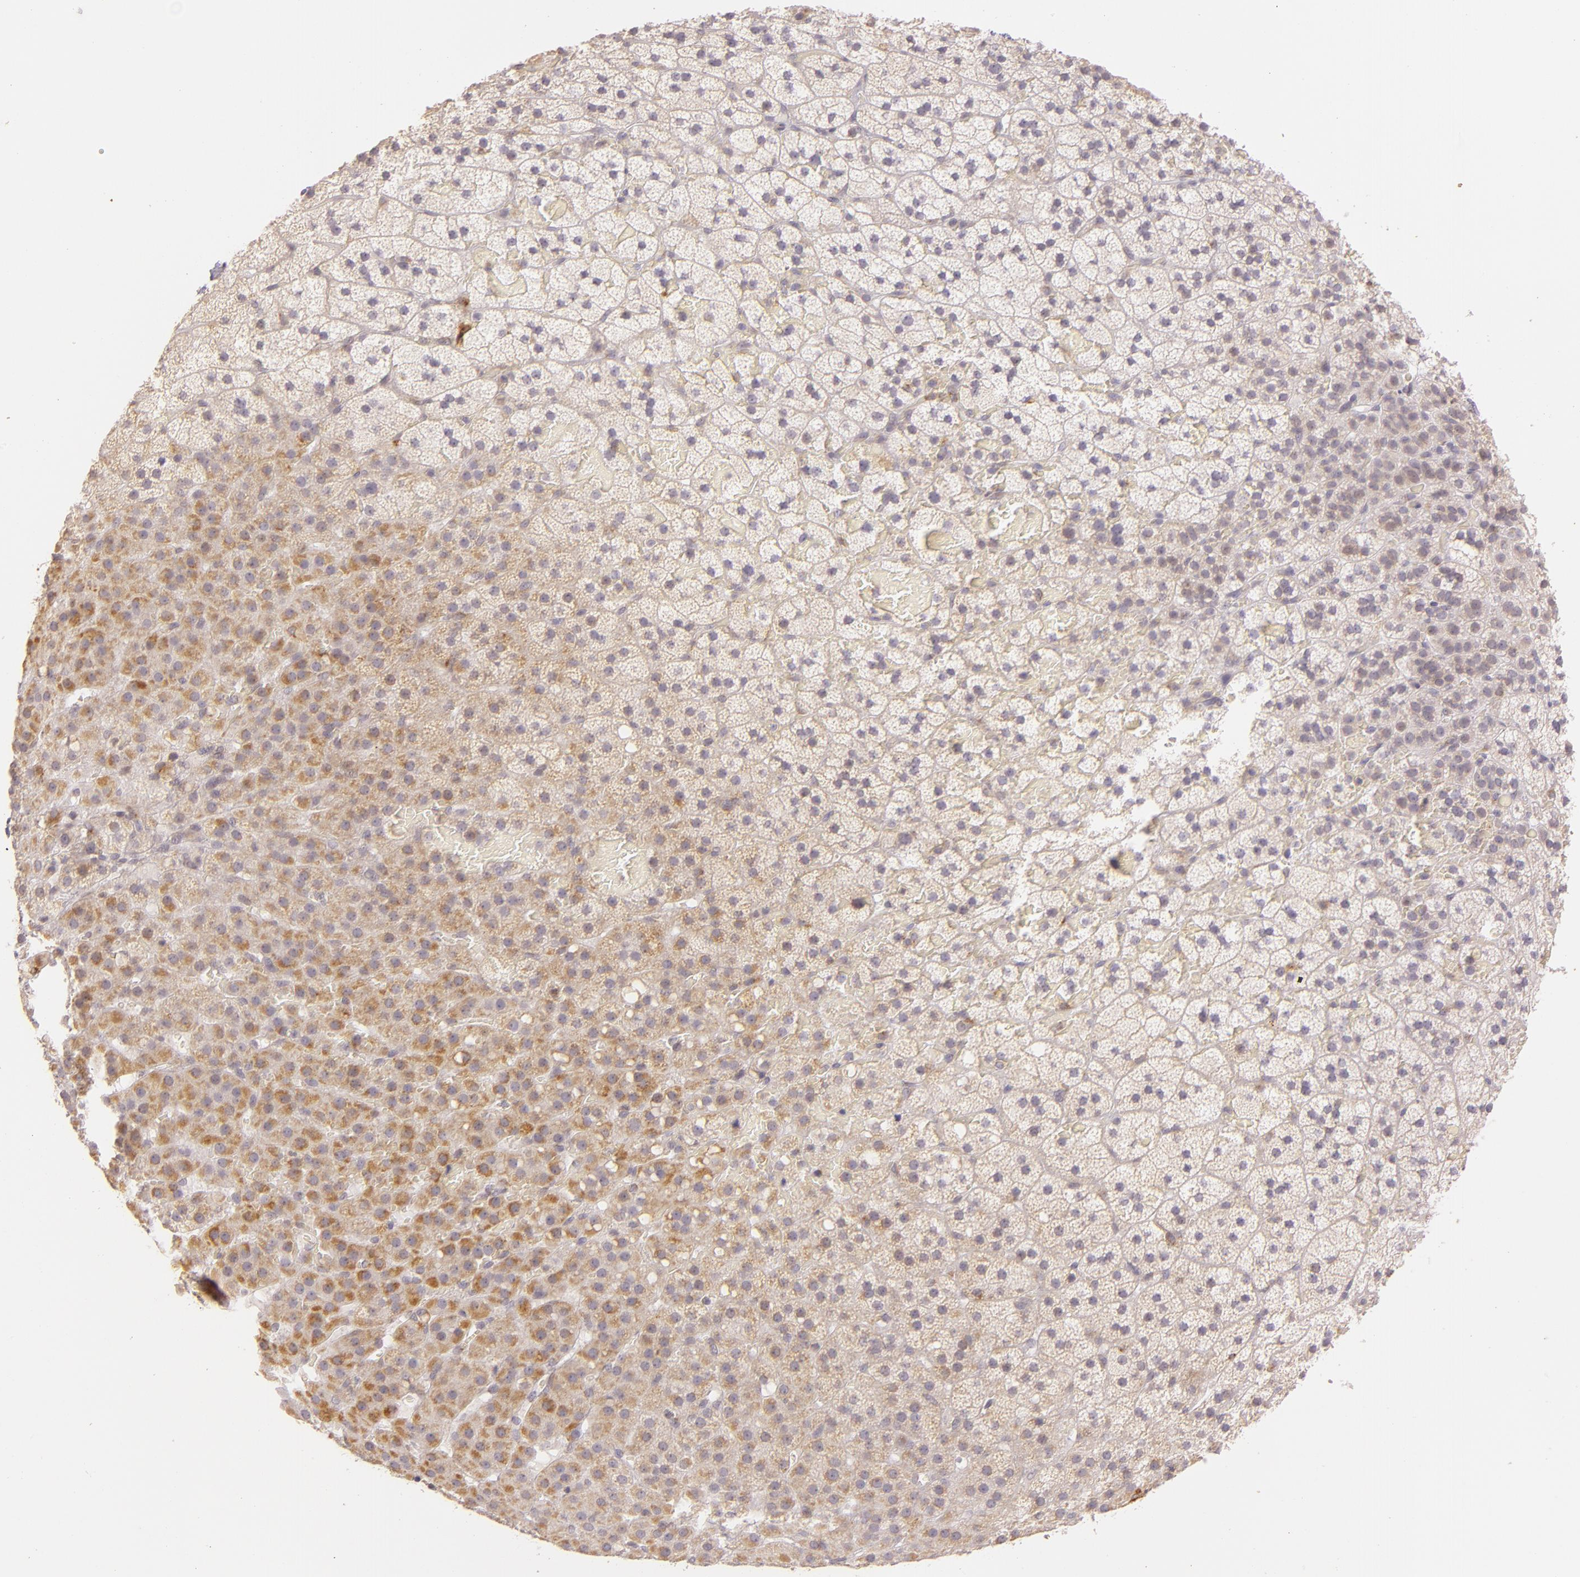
{"staining": {"intensity": "weak", "quantity": ">75%", "location": "cytoplasmic/membranous"}, "tissue": "adrenal gland", "cell_type": "Glandular cells", "image_type": "normal", "snomed": [{"axis": "morphology", "description": "Normal tissue, NOS"}, {"axis": "topography", "description": "Adrenal gland"}], "caption": "Unremarkable adrenal gland exhibits weak cytoplasmic/membranous staining in approximately >75% of glandular cells The protein is shown in brown color, while the nuclei are stained blue..", "gene": "LGMN", "patient": {"sex": "male", "age": 35}}